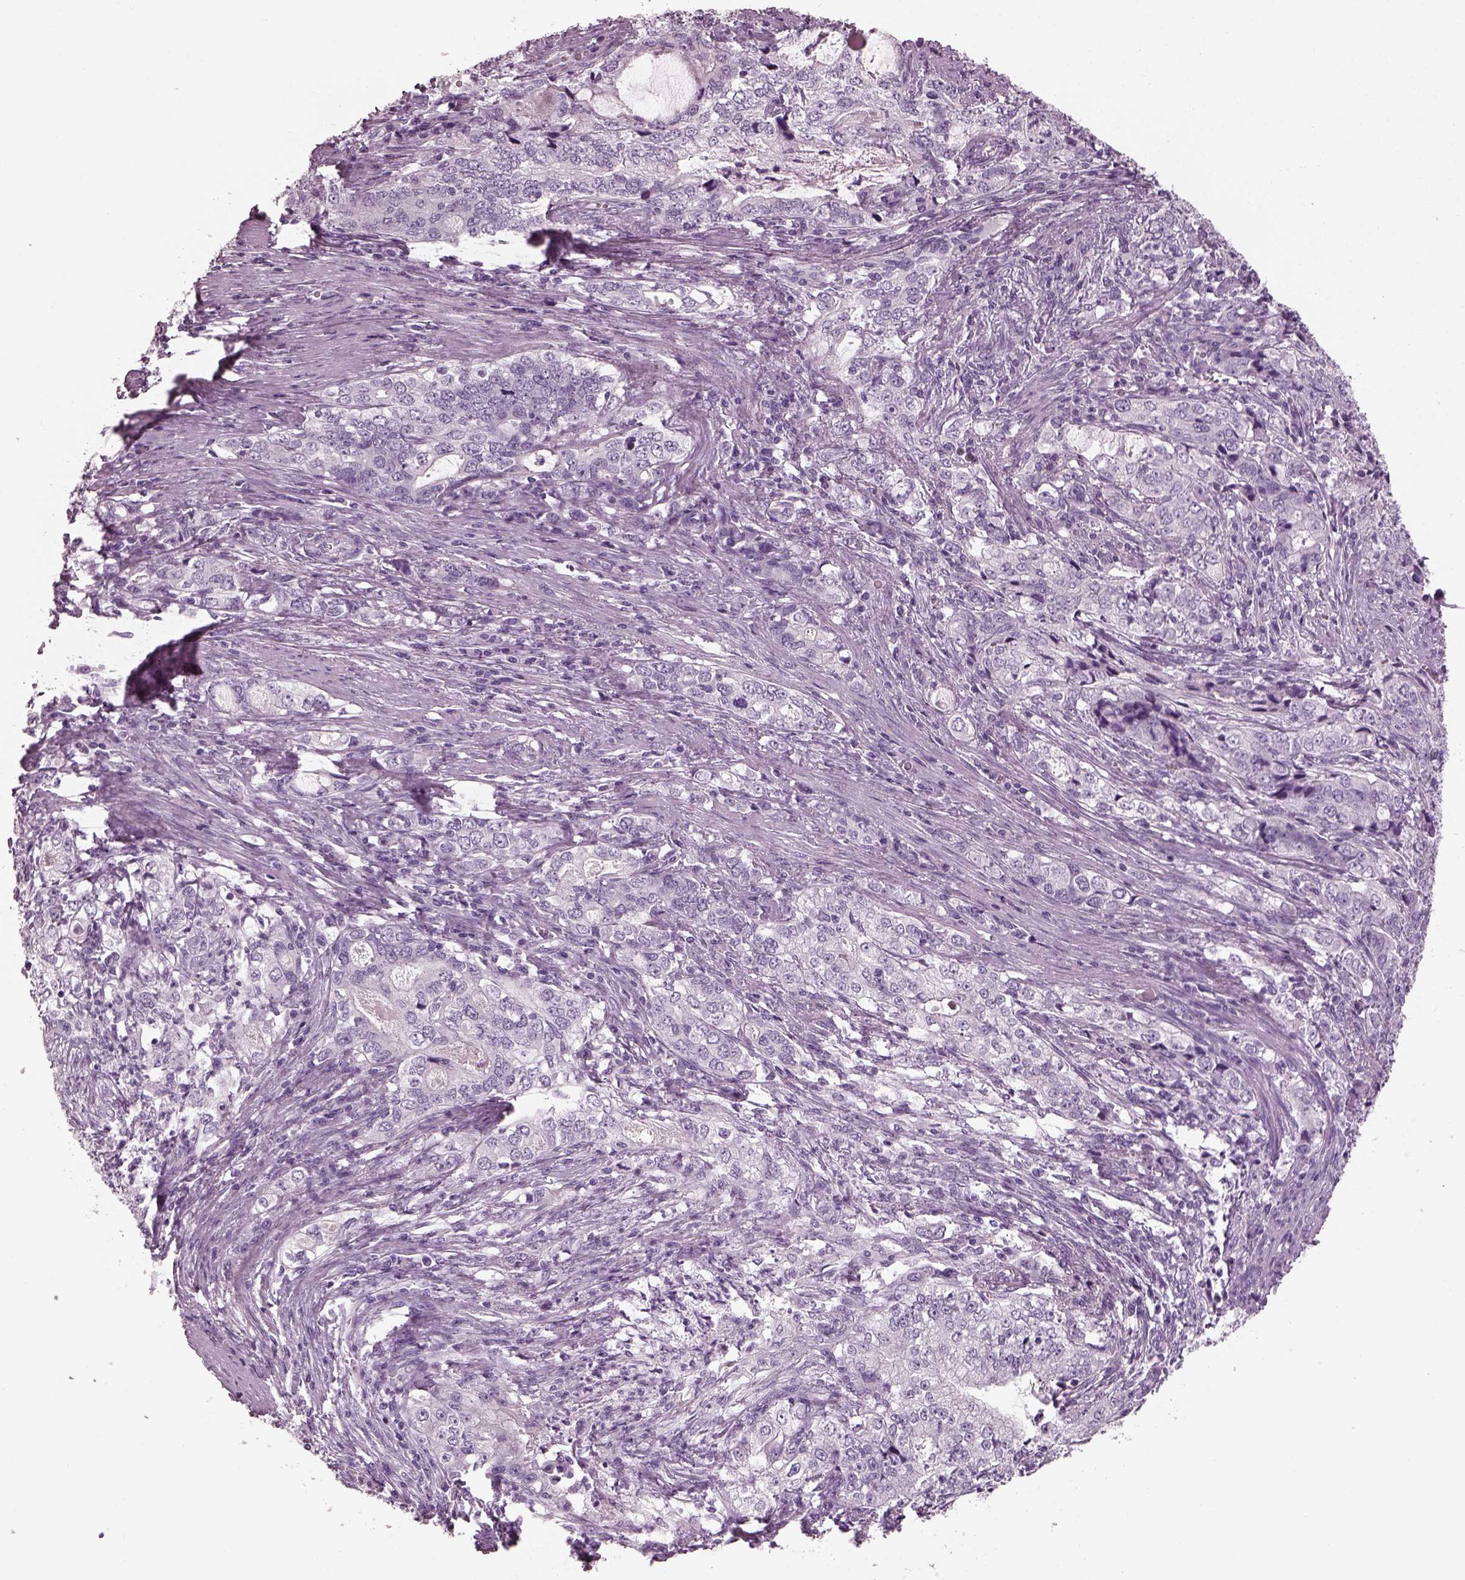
{"staining": {"intensity": "negative", "quantity": "none", "location": "none"}, "tissue": "stomach cancer", "cell_type": "Tumor cells", "image_type": "cancer", "snomed": [{"axis": "morphology", "description": "Adenocarcinoma, NOS"}, {"axis": "topography", "description": "Stomach, lower"}], "caption": "Tumor cells show no significant protein expression in stomach cancer (adenocarcinoma).", "gene": "PDC", "patient": {"sex": "female", "age": 72}}